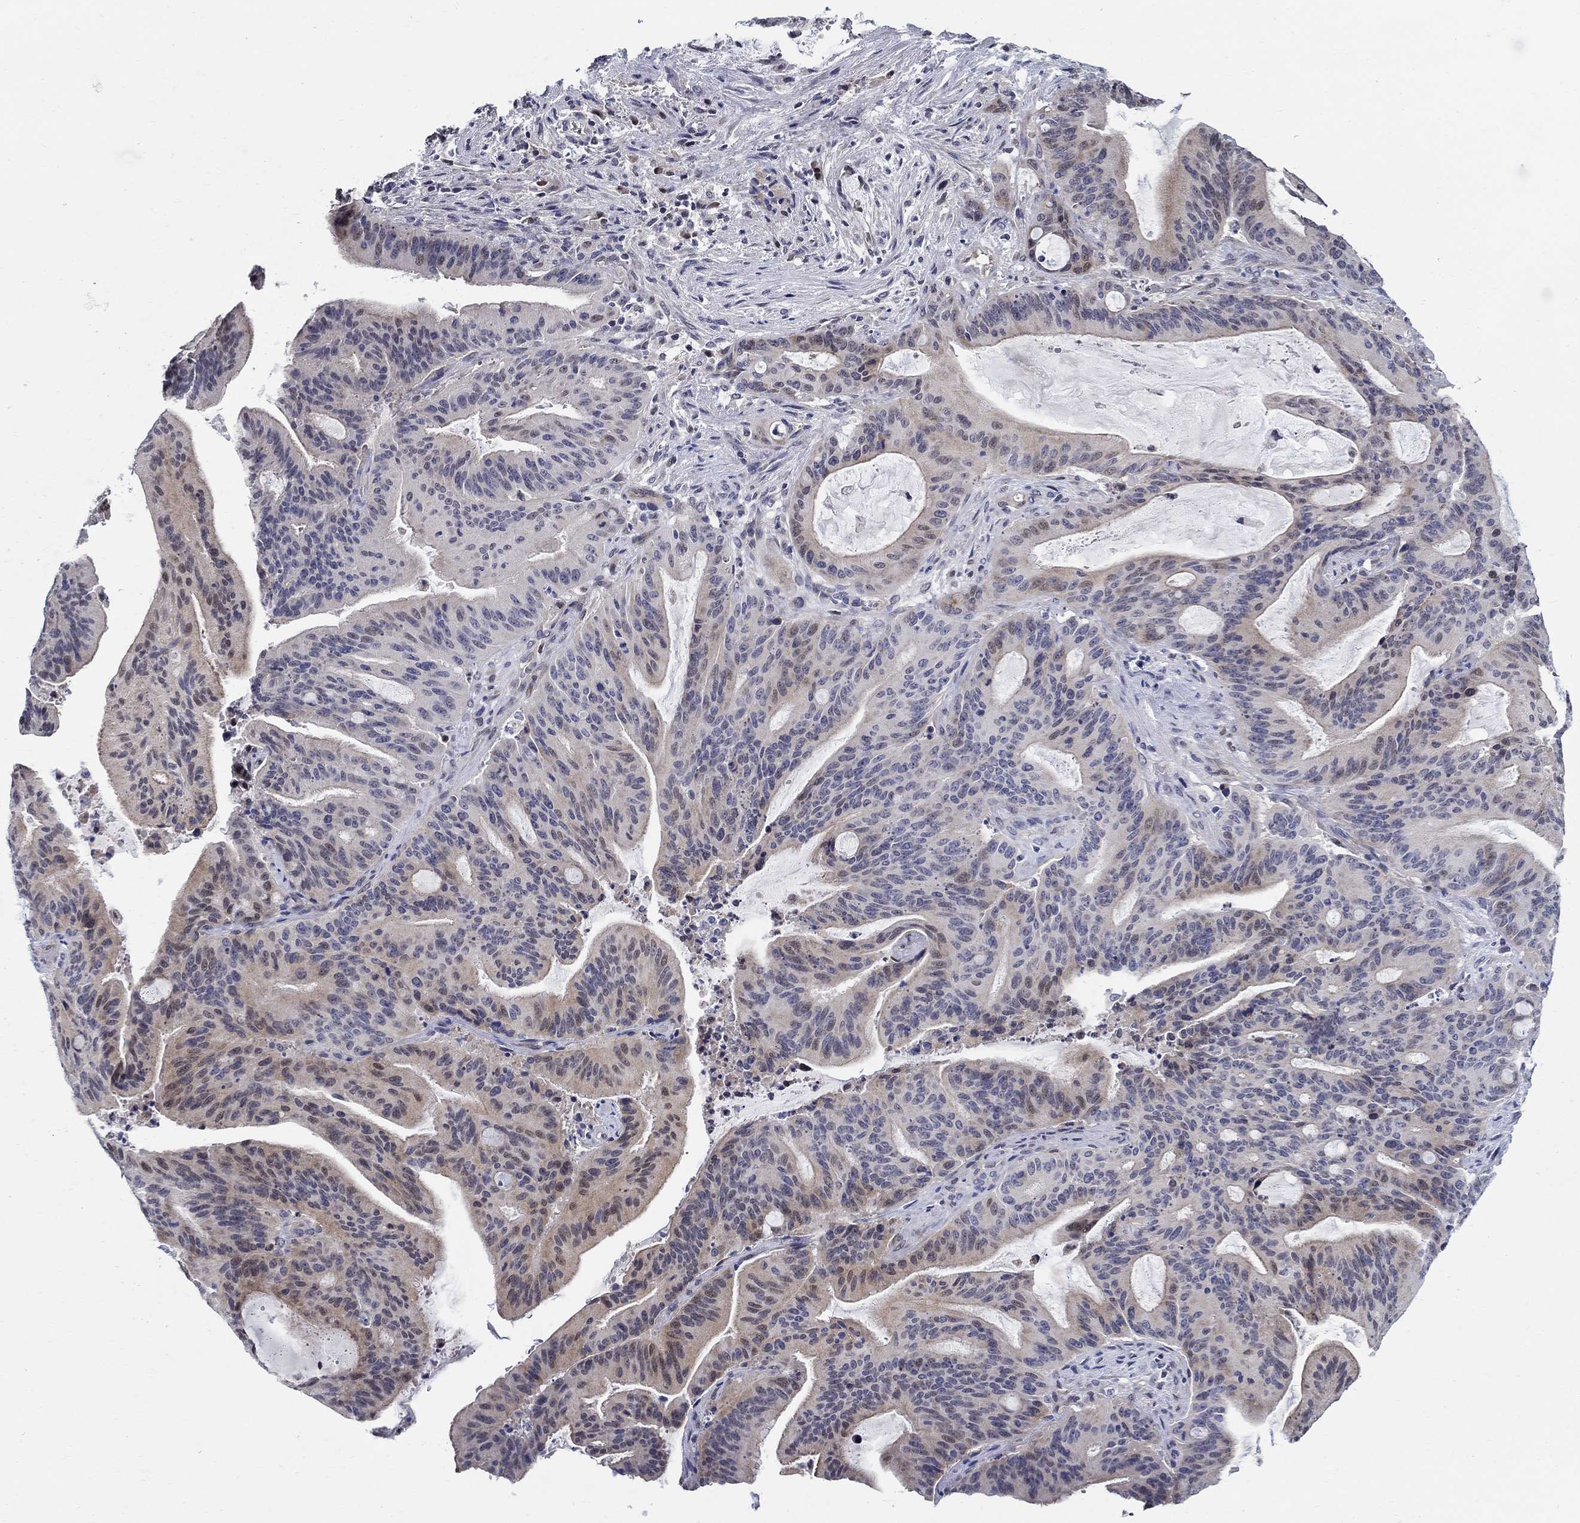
{"staining": {"intensity": "moderate", "quantity": "<25%", "location": "nuclear"}, "tissue": "liver cancer", "cell_type": "Tumor cells", "image_type": "cancer", "snomed": [{"axis": "morphology", "description": "Cholangiocarcinoma"}, {"axis": "topography", "description": "Liver"}], "caption": "A low amount of moderate nuclear positivity is present in about <25% of tumor cells in liver cholangiocarcinoma tissue. (brown staining indicates protein expression, while blue staining denotes nuclei).", "gene": "C16orf46", "patient": {"sex": "female", "age": 73}}